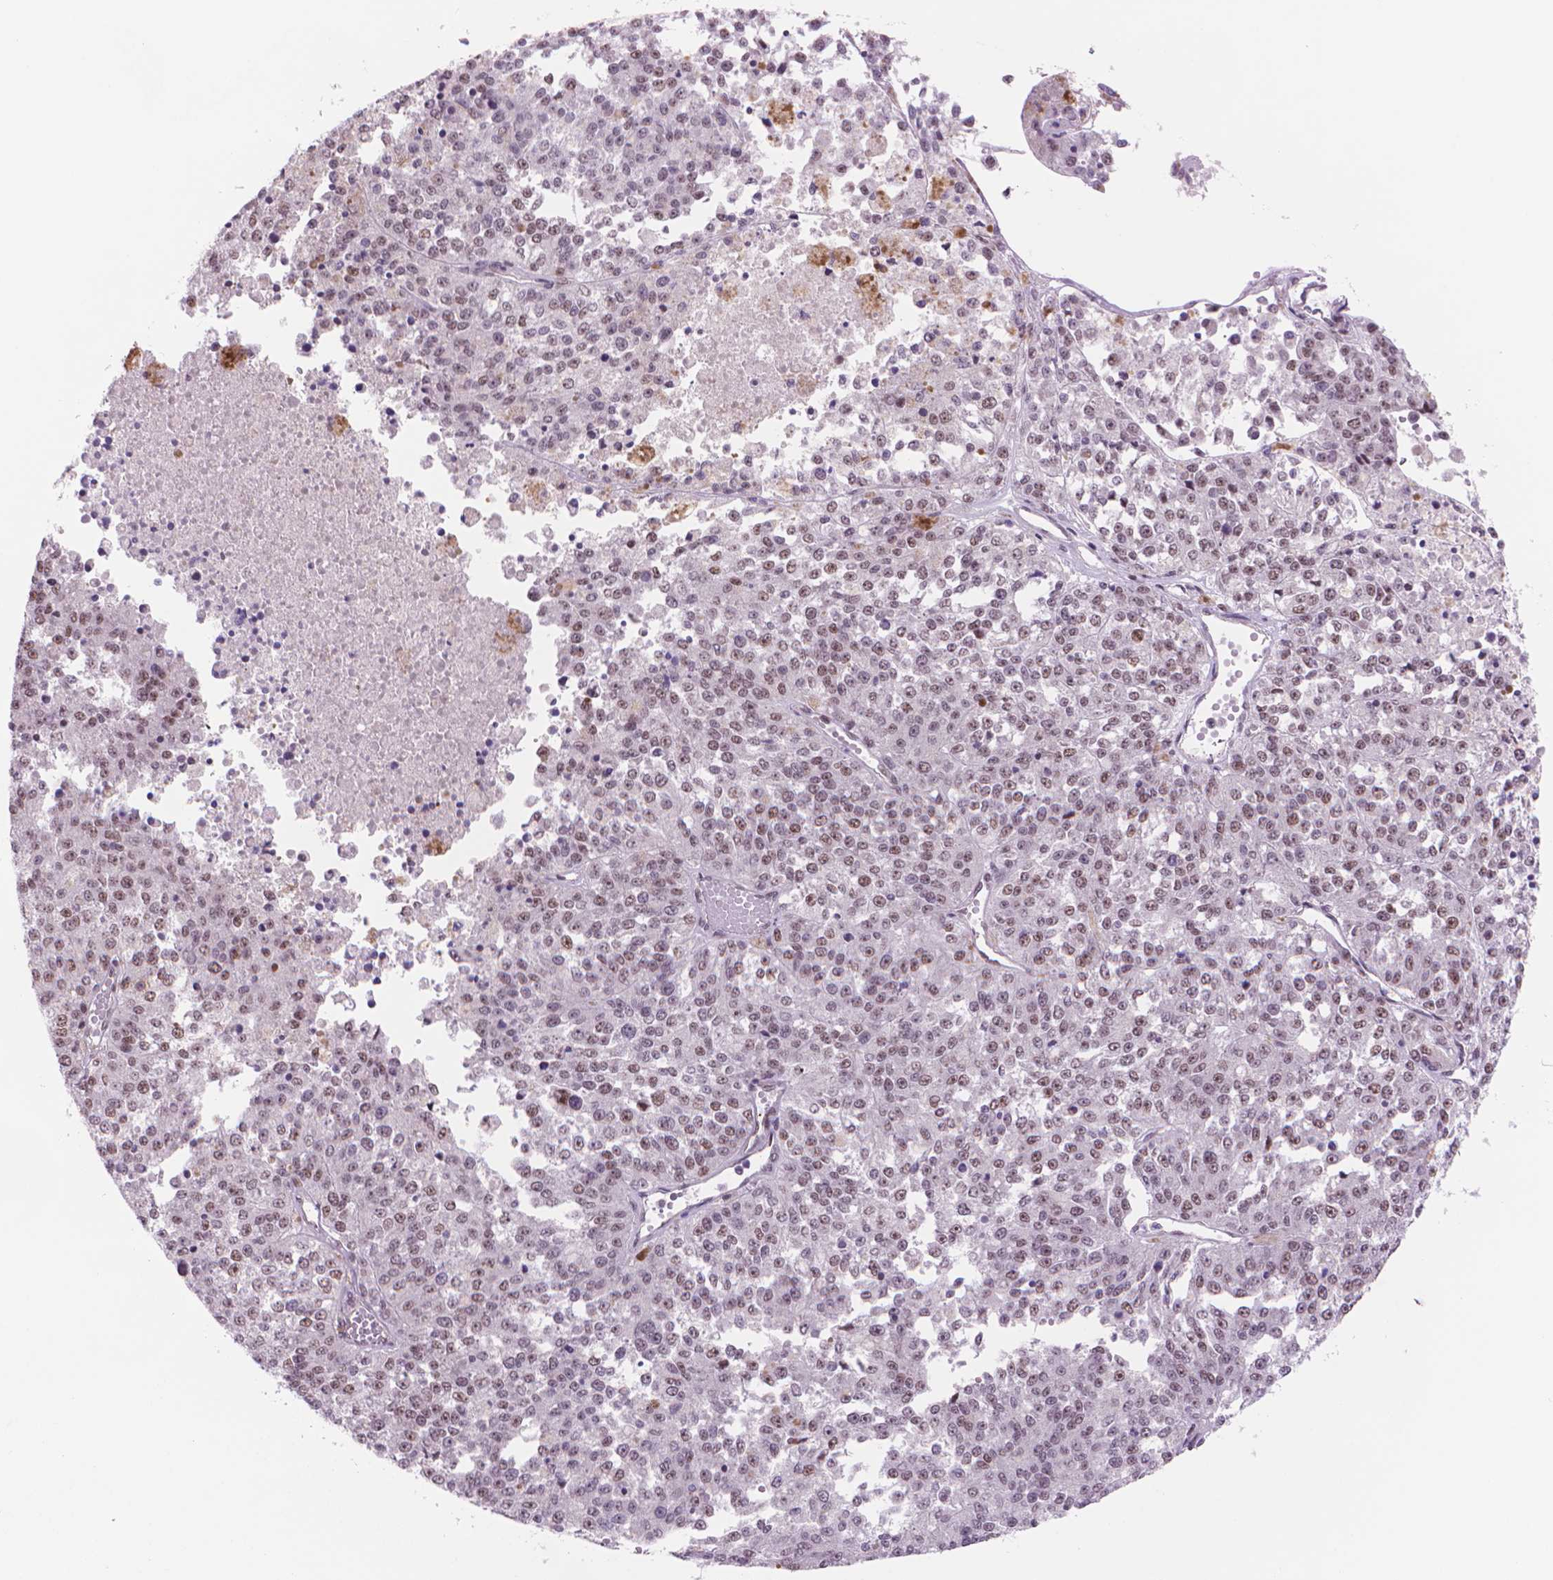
{"staining": {"intensity": "weak", "quantity": "25%-75%", "location": "nuclear"}, "tissue": "melanoma", "cell_type": "Tumor cells", "image_type": "cancer", "snomed": [{"axis": "morphology", "description": "Malignant melanoma, Metastatic site"}, {"axis": "topography", "description": "Lymph node"}], "caption": "Immunohistochemical staining of melanoma exhibits low levels of weak nuclear expression in about 25%-75% of tumor cells.", "gene": "POLR3D", "patient": {"sex": "female", "age": 64}}